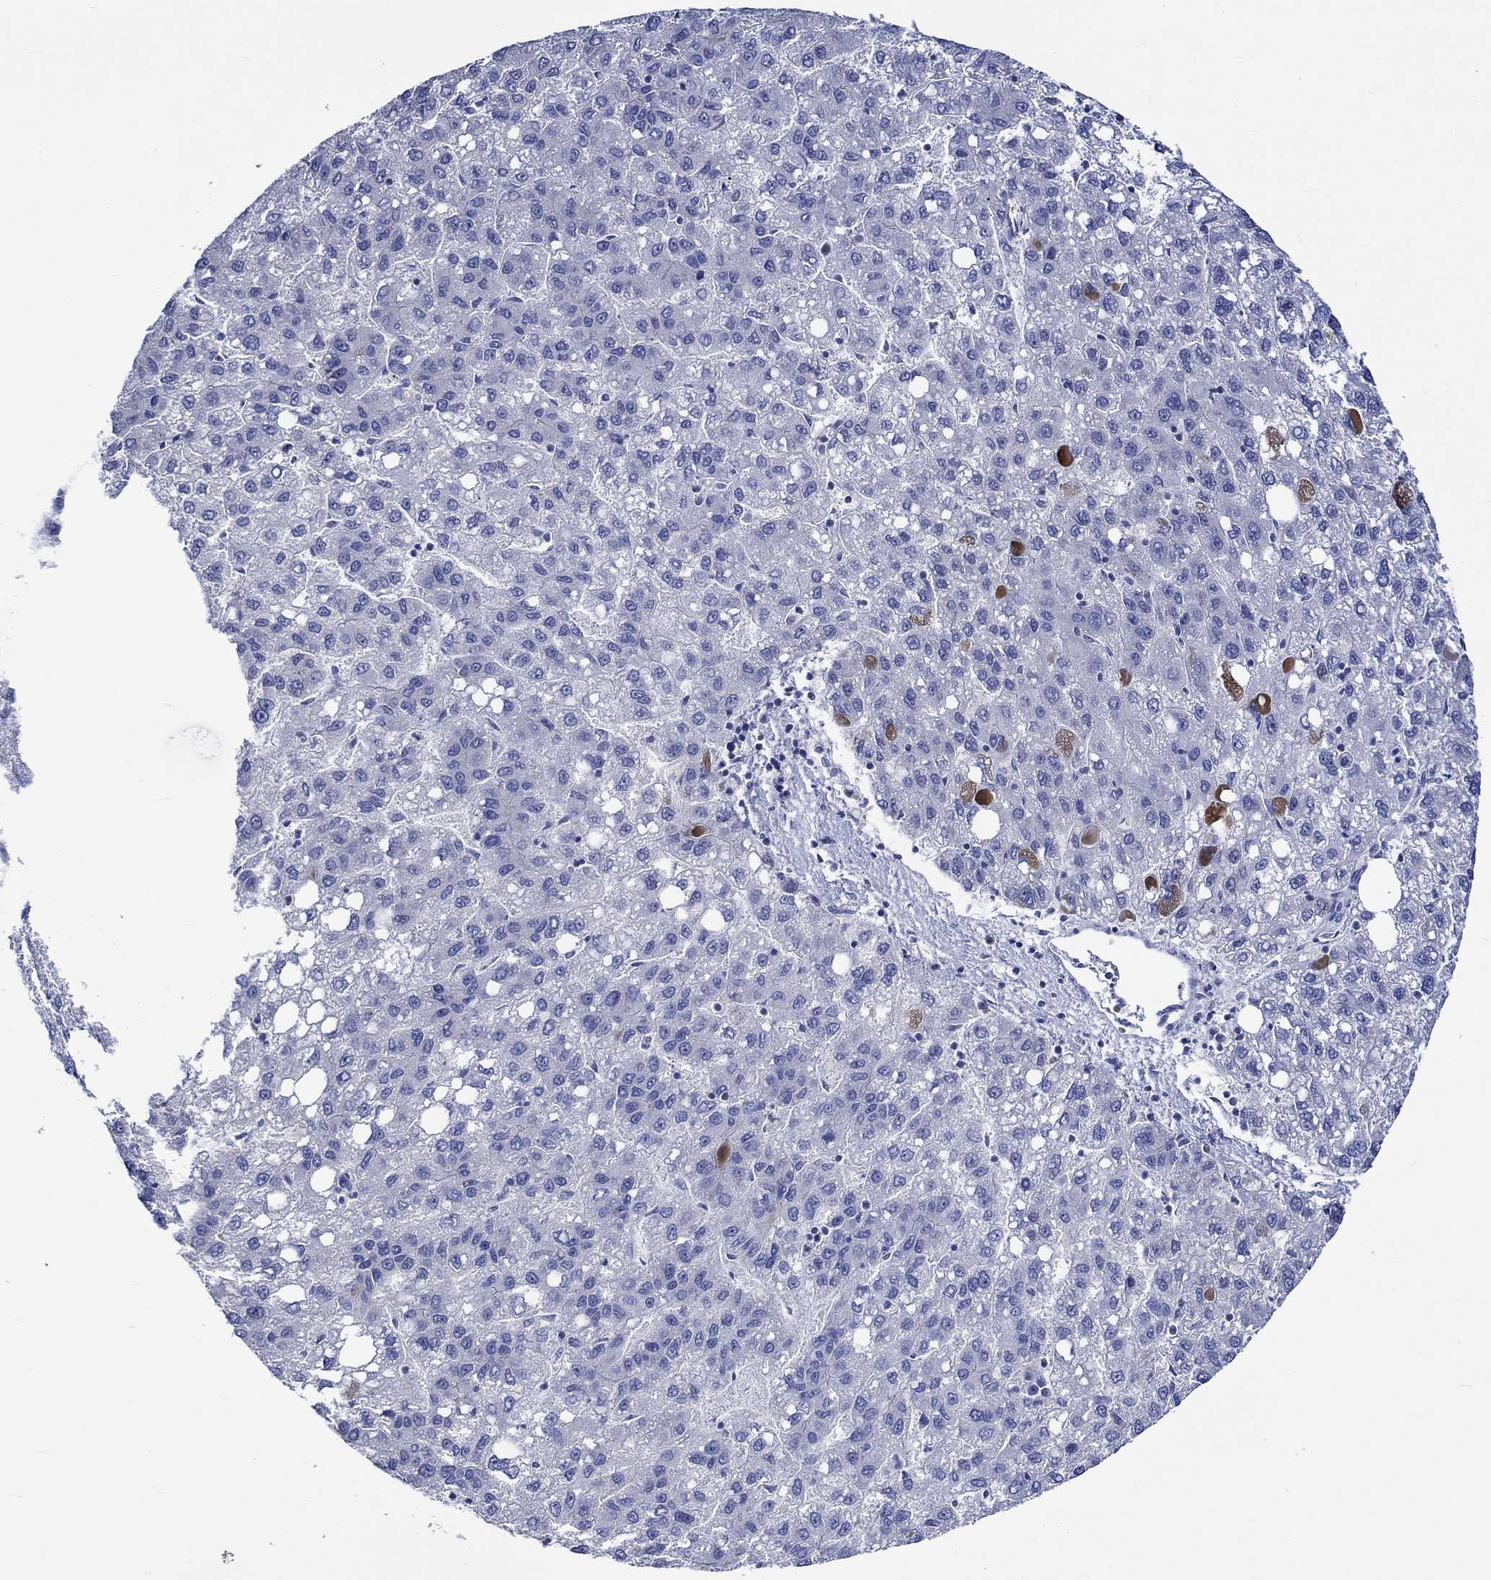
{"staining": {"intensity": "negative", "quantity": "none", "location": "none"}, "tissue": "liver cancer", "cell_type": "Tumor cells", "image_type": "cancer", "snomed": [{"axis": "morphology", "description": "Carcinoma, Hepatocellular, NOS"}, {"axis": "topography", "description": "Liver"}], "caption": "This is an immunohistochemistry (IHC) histopathology image of hepatocellular carcinoma (liver). There is no expression in tumor cells.", "gene": "NRIP3", "patient": {"sex": "female", "age": 82}}